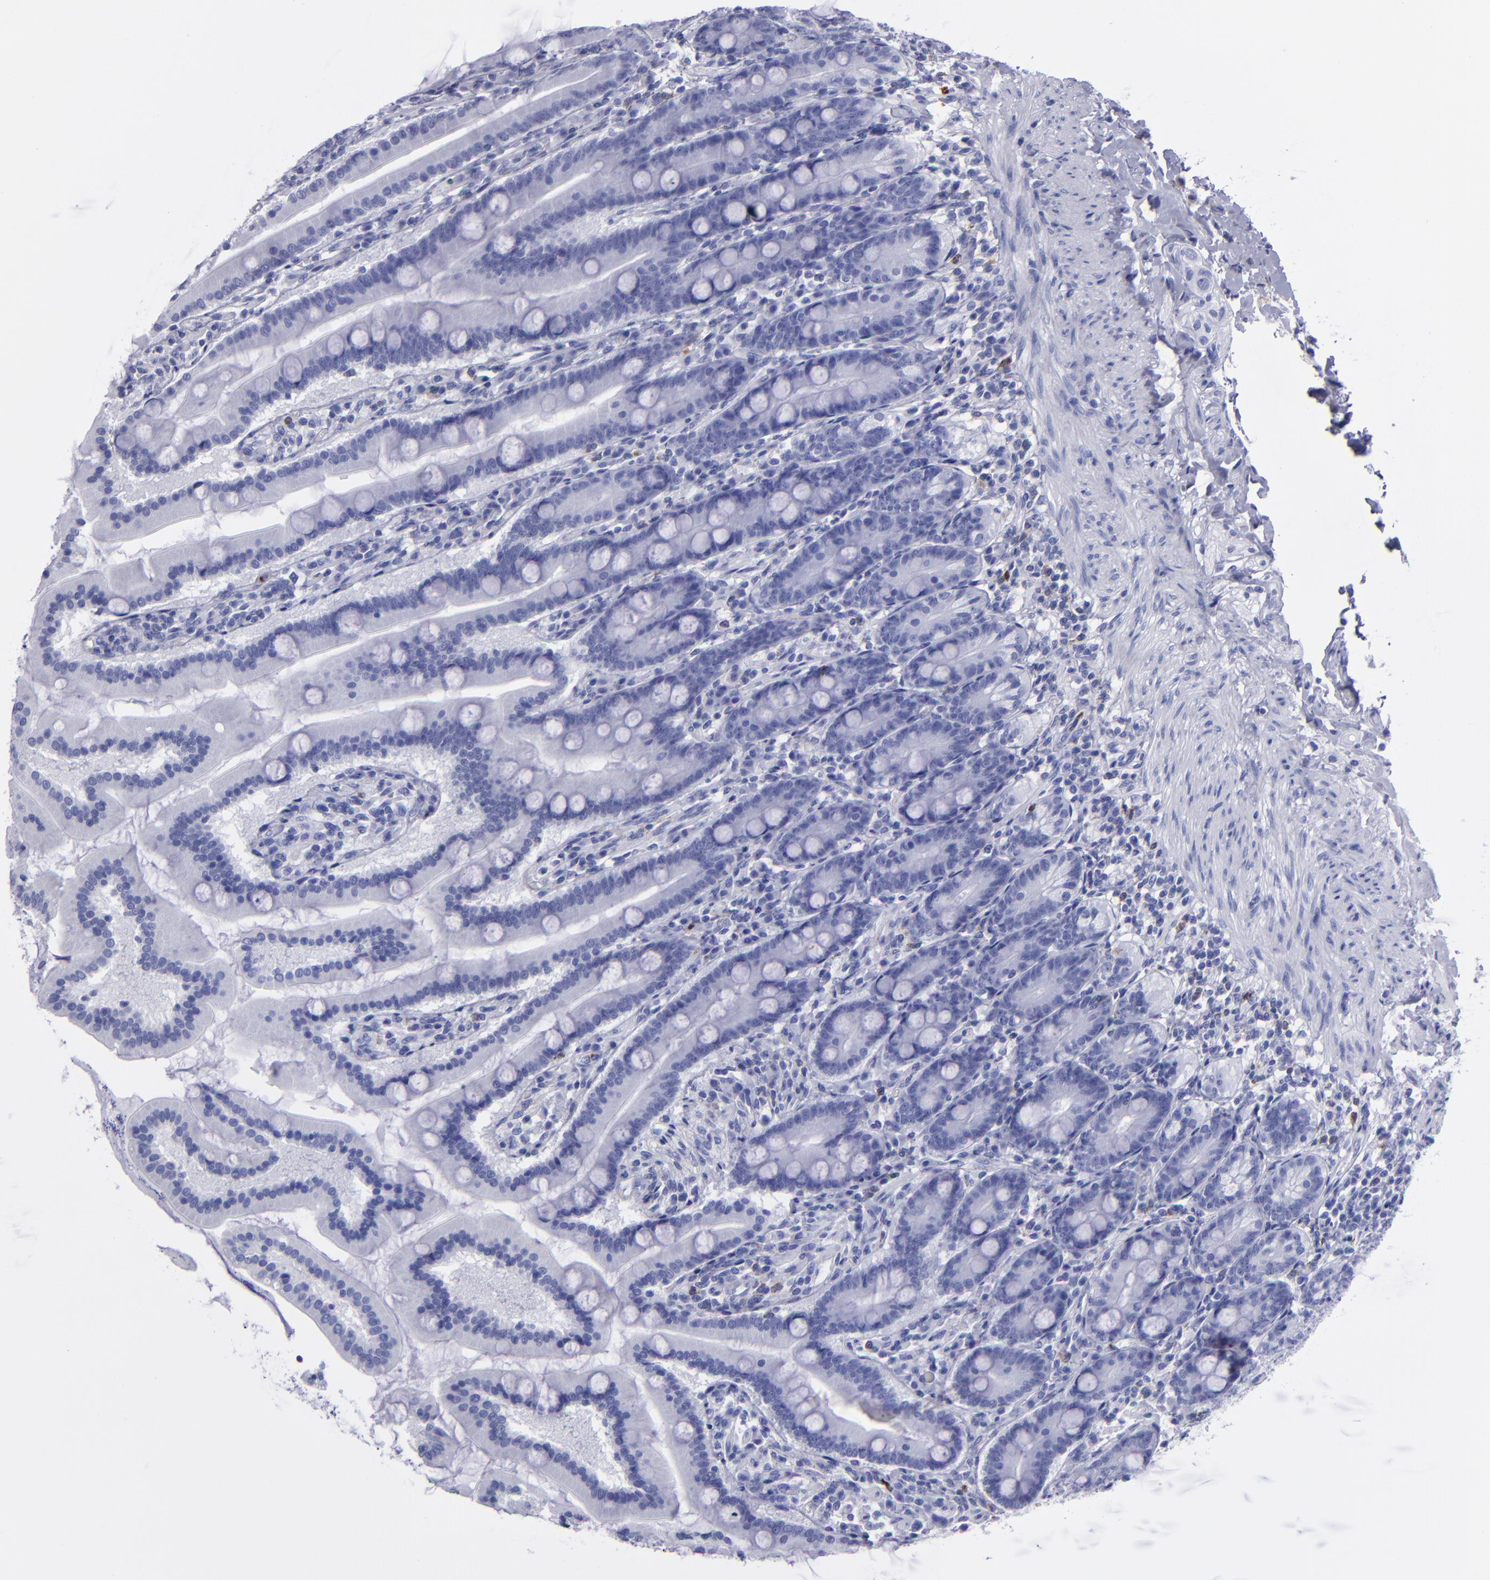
{"staining": {"intensity": "negative", "quantity": "none", "location": "none"}, "tissue": "duodenum", "cell_type": "Glandular cells", "image_type": "normal", "snomed": [{"axis": "morphology", "description": "Normal tissue, NOS"}, {"axis": "topography", "description": "Duodenum"}], "caption": "Immunohistochemical staining of benign human duodenum demonstrates no significant positivity in glandular cells.", "gene": "CR1", "patient": {"sex": "female", "age": 64}}